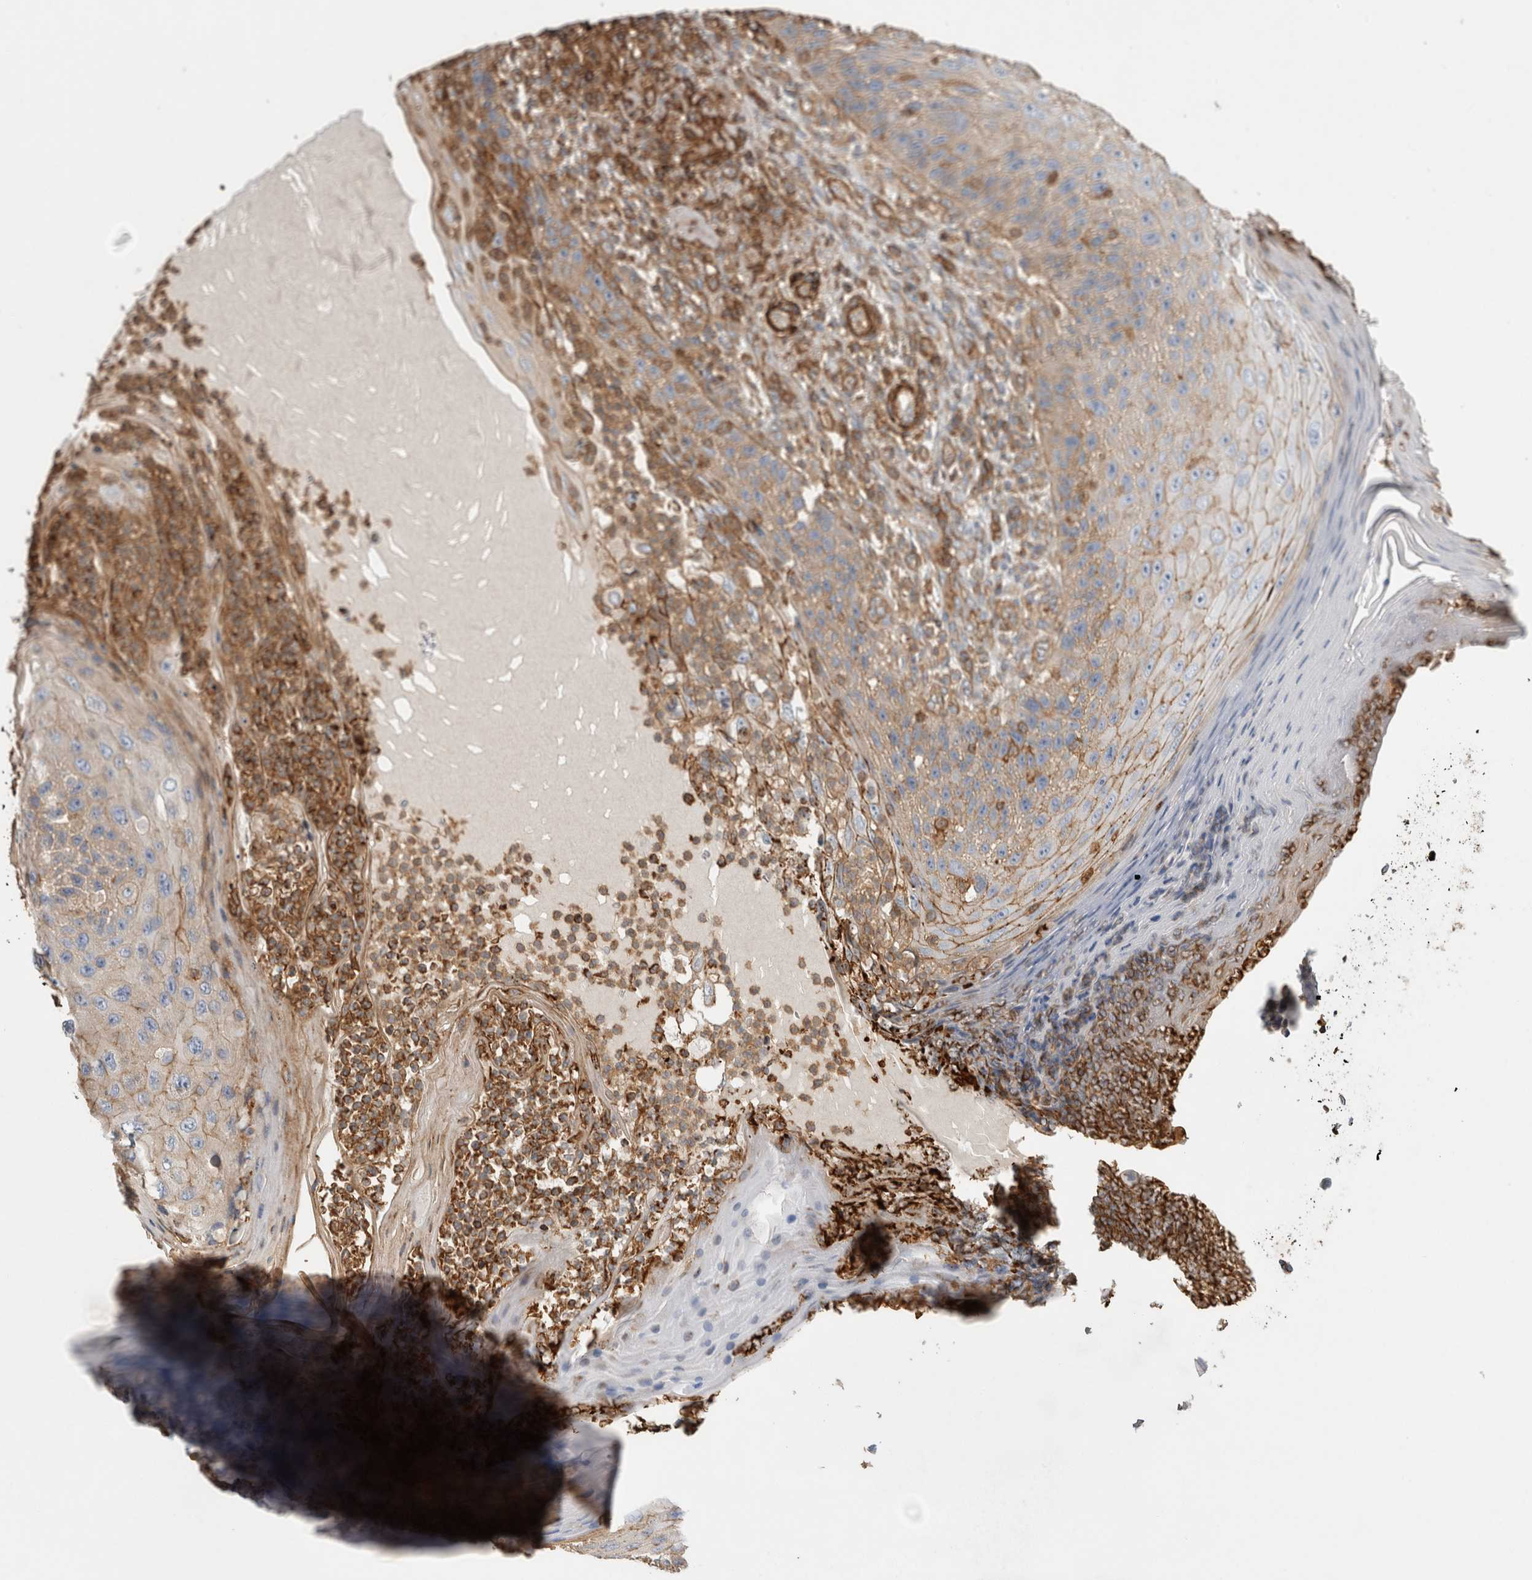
{"staining": {"intensity": "moderate", "quantity": "25%-75%", "location": "cytoplasmic/membranous"}, "tissue": "skin cancer", "cell_type": "Tumor cells", "image_type": "cancer", "snomed": [{"axis": "morphology", "description": "Squamous cell carcinoma, NOS"}, {"axis": "topography", "description": "Skin"}], "caption": "Moderate cytoplasmic/membranous protein positivity is present in approximately 25%-75% of tumor cells in skin cancer (squamous cell carcinoma).", "gene": "GPER1", "patient": {"sex": "female", "age": 88}}